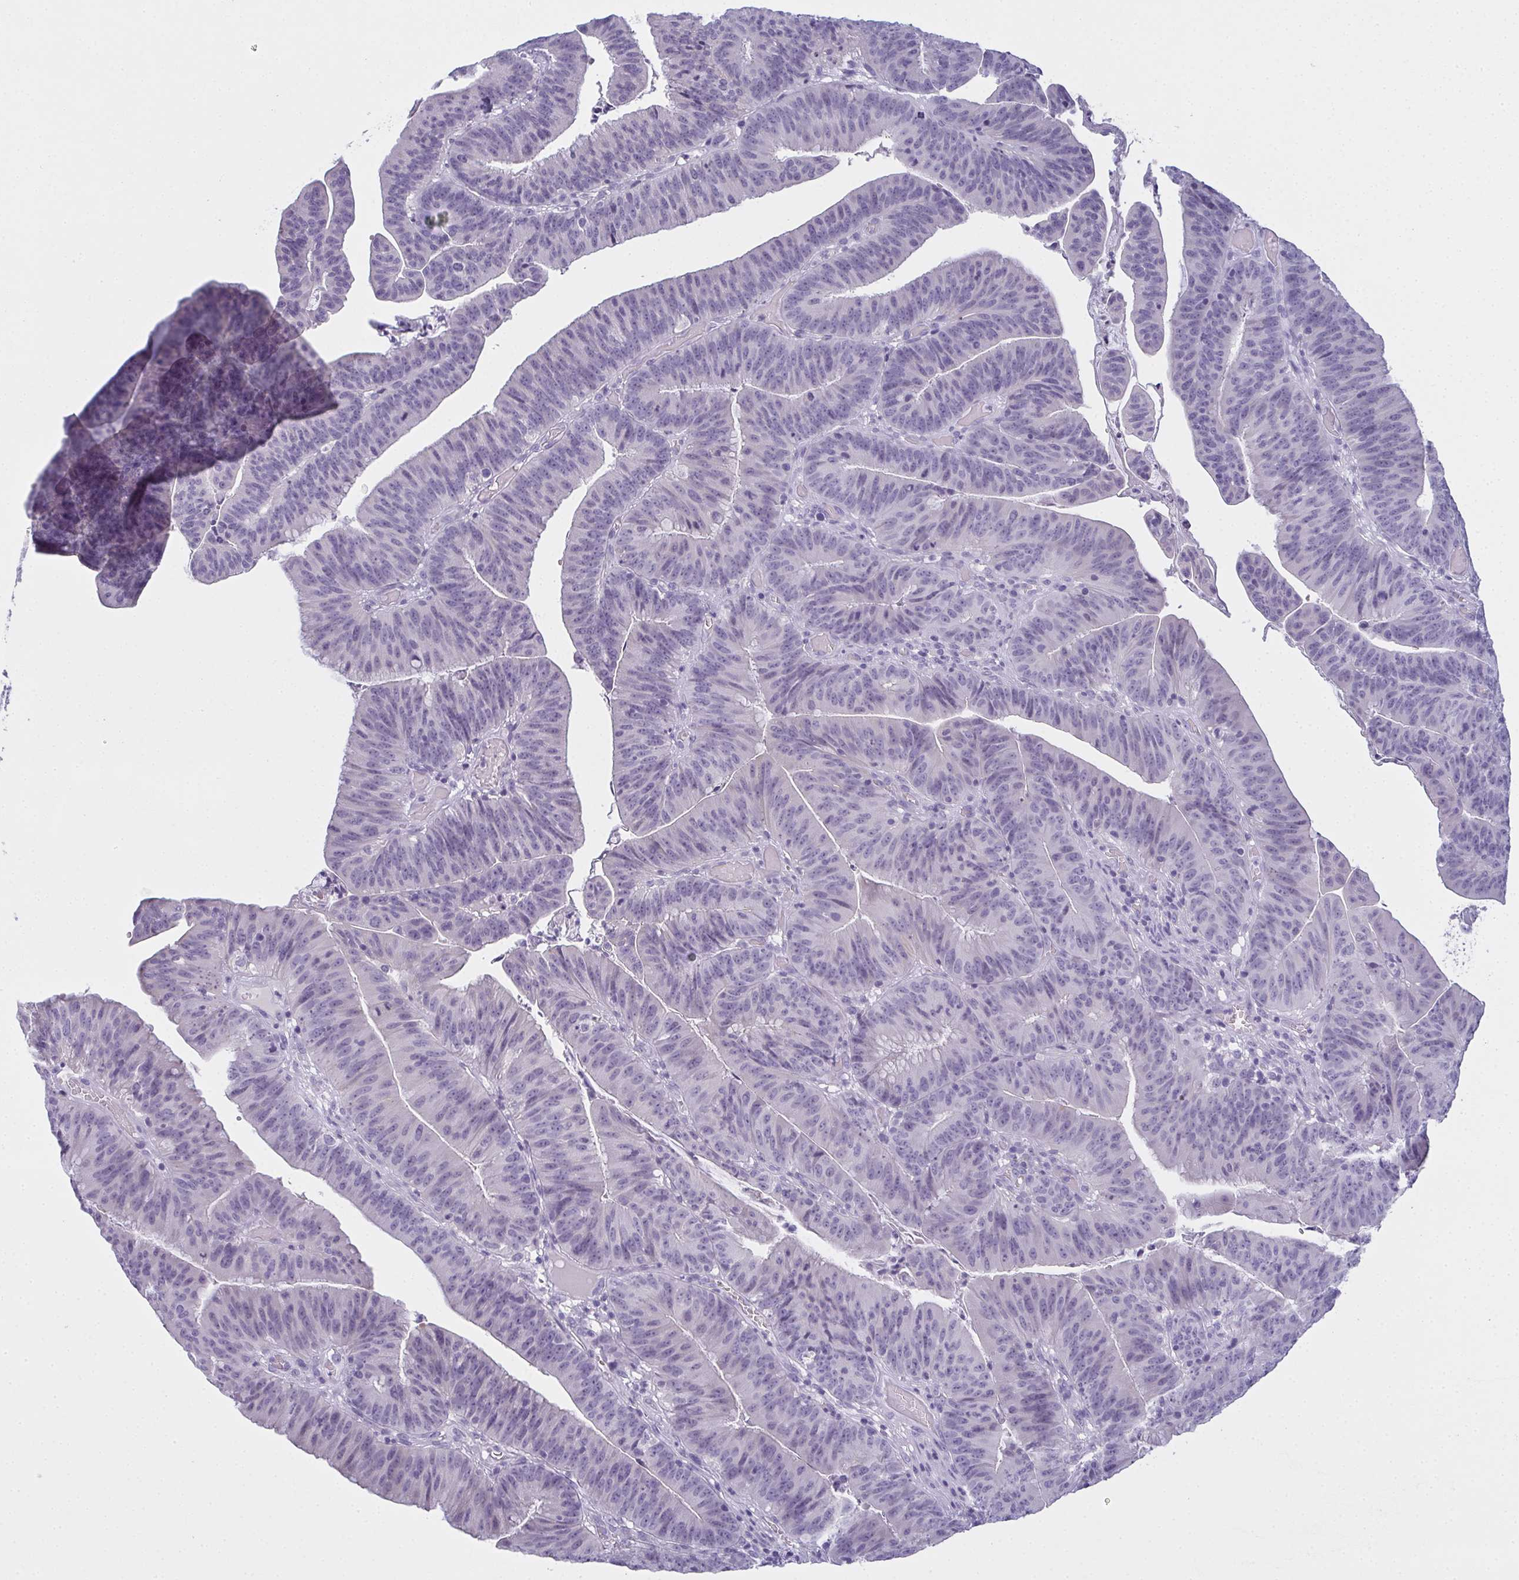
{"staining": {"intensity": "negative", "quantity": "none", "location": "none"}, "tissue": "colorectal cancer", "cell_type": "Tumor cells", "image_type": "cancer", "snomed": [{"axis": "morphology", "description": "Adenocarcinoma, NOS"}, {"axis": "topography", "description": "Colon"}], "caption": "DAB (3,3'-diaminobenzidine) immunohistochemical staining of colorectal adenocarcinoma reveals no significant positivity in tumor cells.", "gene": "SLC36A2", "patient": {"sex": "female", "age": 78}}